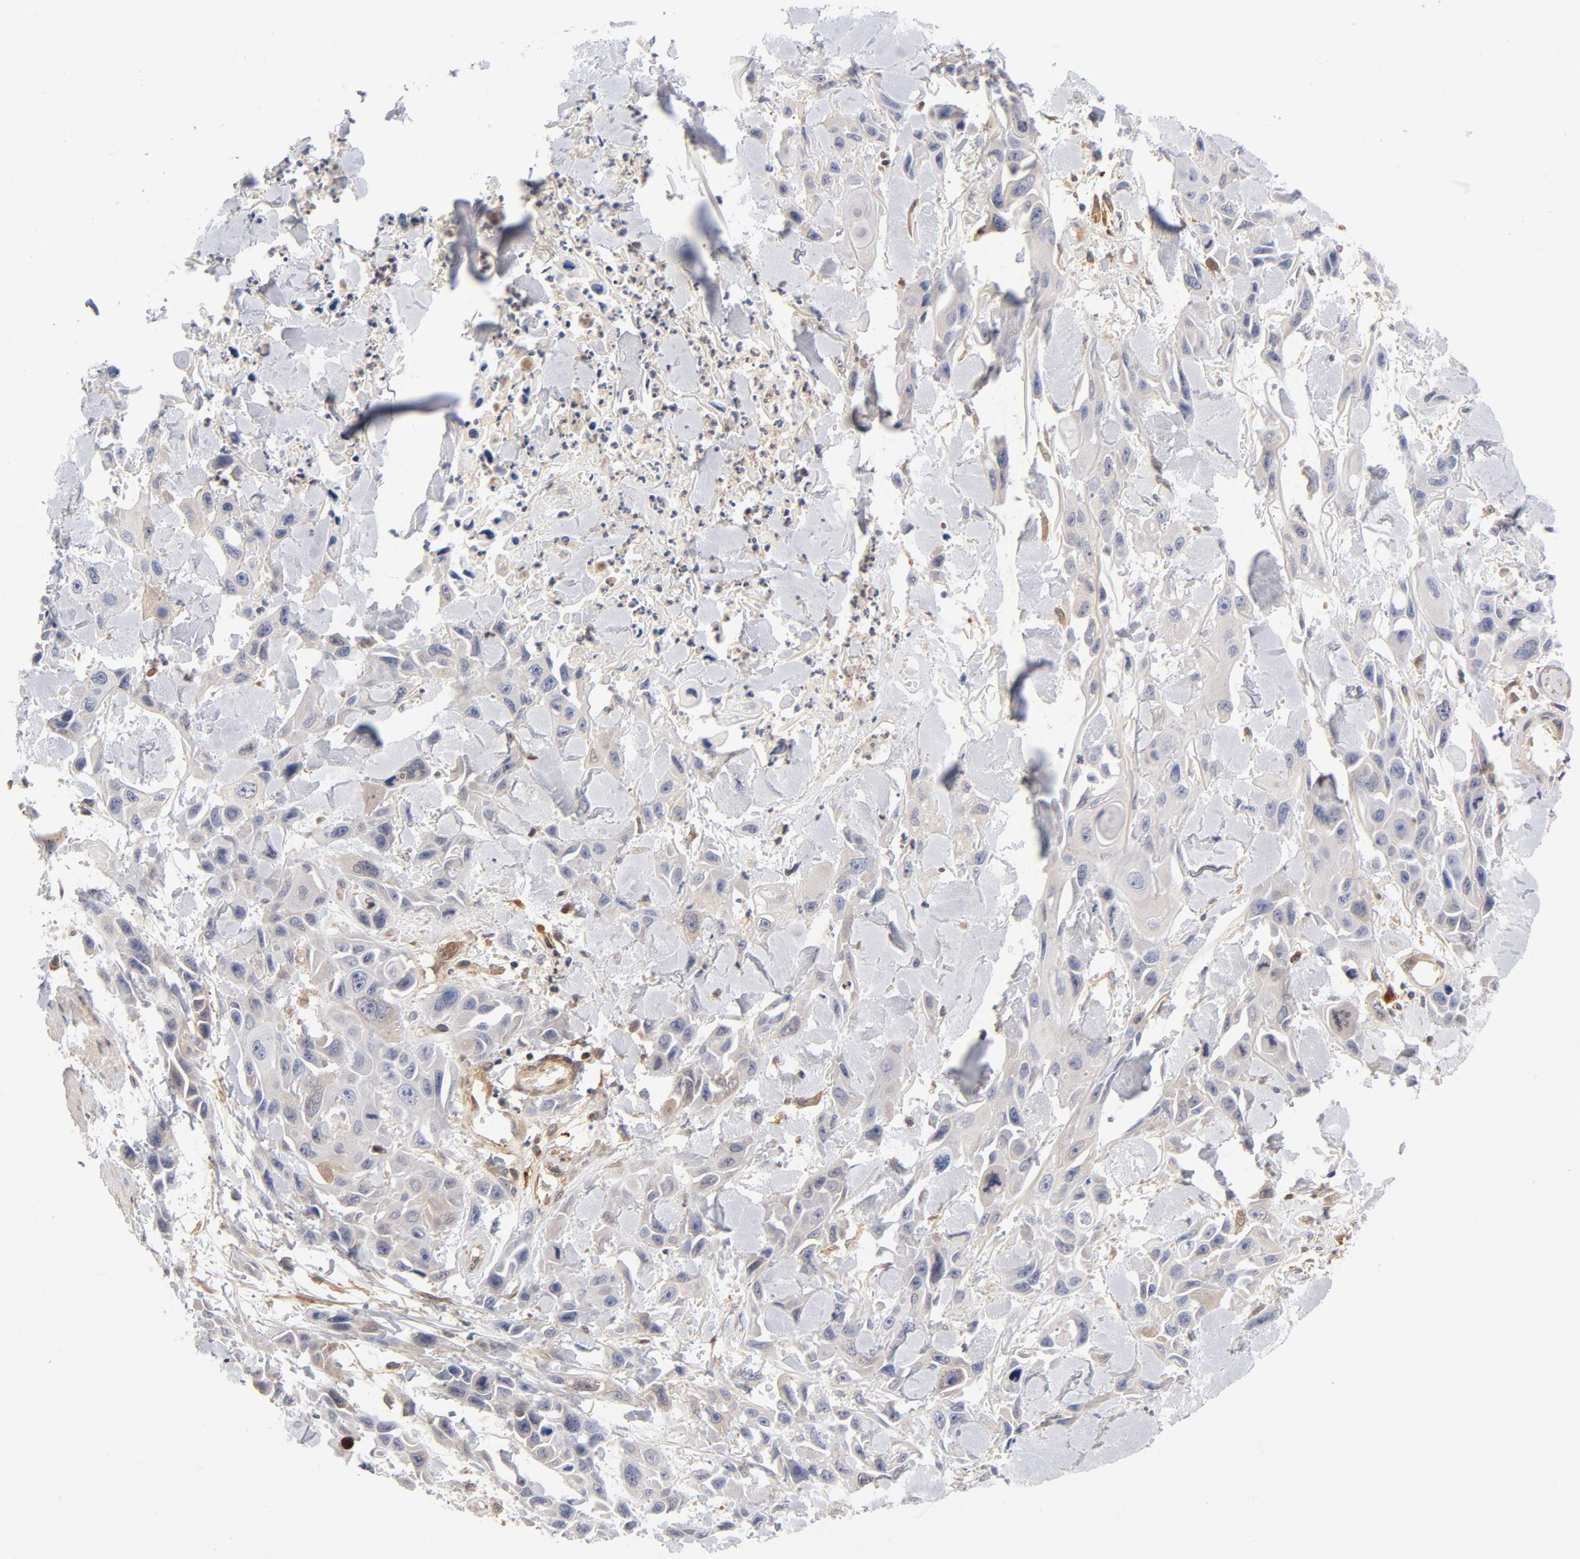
{"staining": {"intensity": "negative", "quantity": "none", "location": "none"}, "tissue": "skin cancer", "cell_type": "Tumor cells", "image_type": "cancer", "snomed": [{"axis": "morphology", "description": "Squamous cell carcinoma, NOS"}, {"axis": "topography", "description": "Skin"}, {"axis": "topography", "description": "Anal"}], "caption": "The immunohistochemistry (IHC) micrograph has no significant expression in tumor cells of skin cancer tissue.", "gene": "ASMTL", "patient": {"sex": "female", "age": 55}}